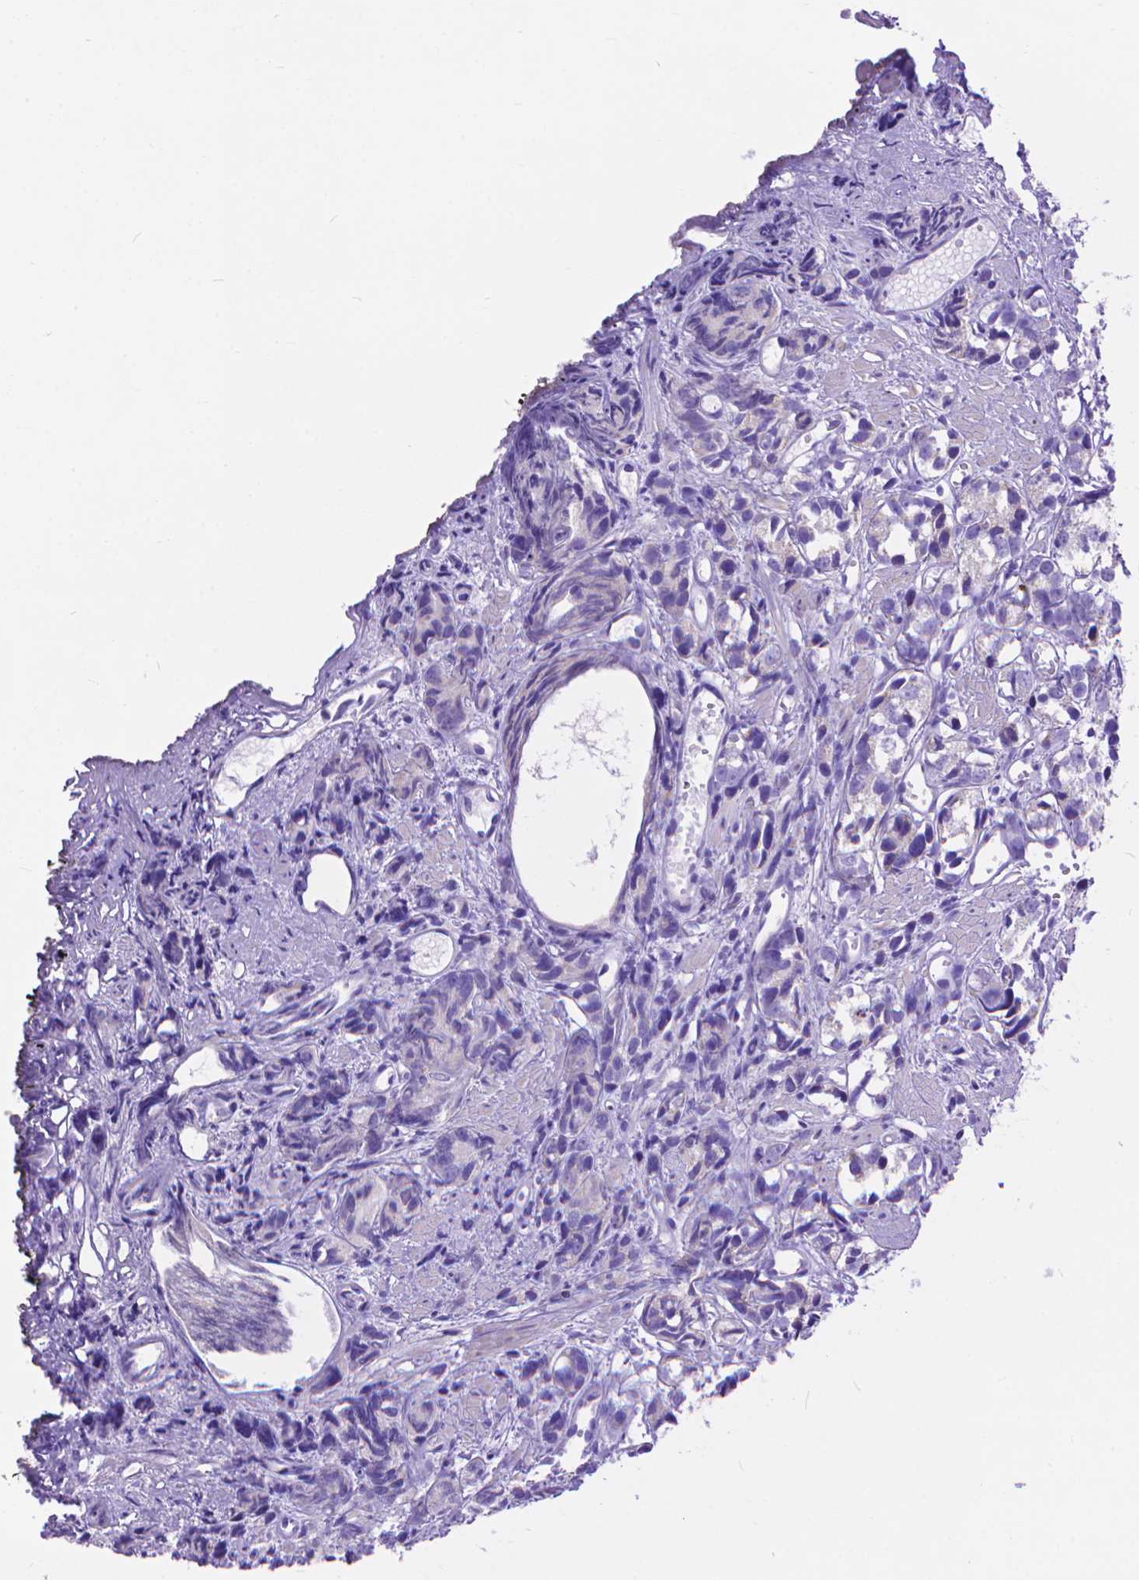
{"staining": {"intensity": "negative", "quantity": "none", "location": "none"}, "tissue": "prostate cancer", "cell_type": "Tumor cells", "image_type": "cancer", "snomed": [{"axis": "morphology", "description": "Adenocarcinoma, High grade"}, {"axis": "topography", "description": "Prostate"}], "caption": "Immunohistochemistry (IHC) of human prostate high-grade adenocarcinoma displays no expression in tumor cells.", "gene": "DHRS2", "patient": {"sex": "male", "age": 77}}